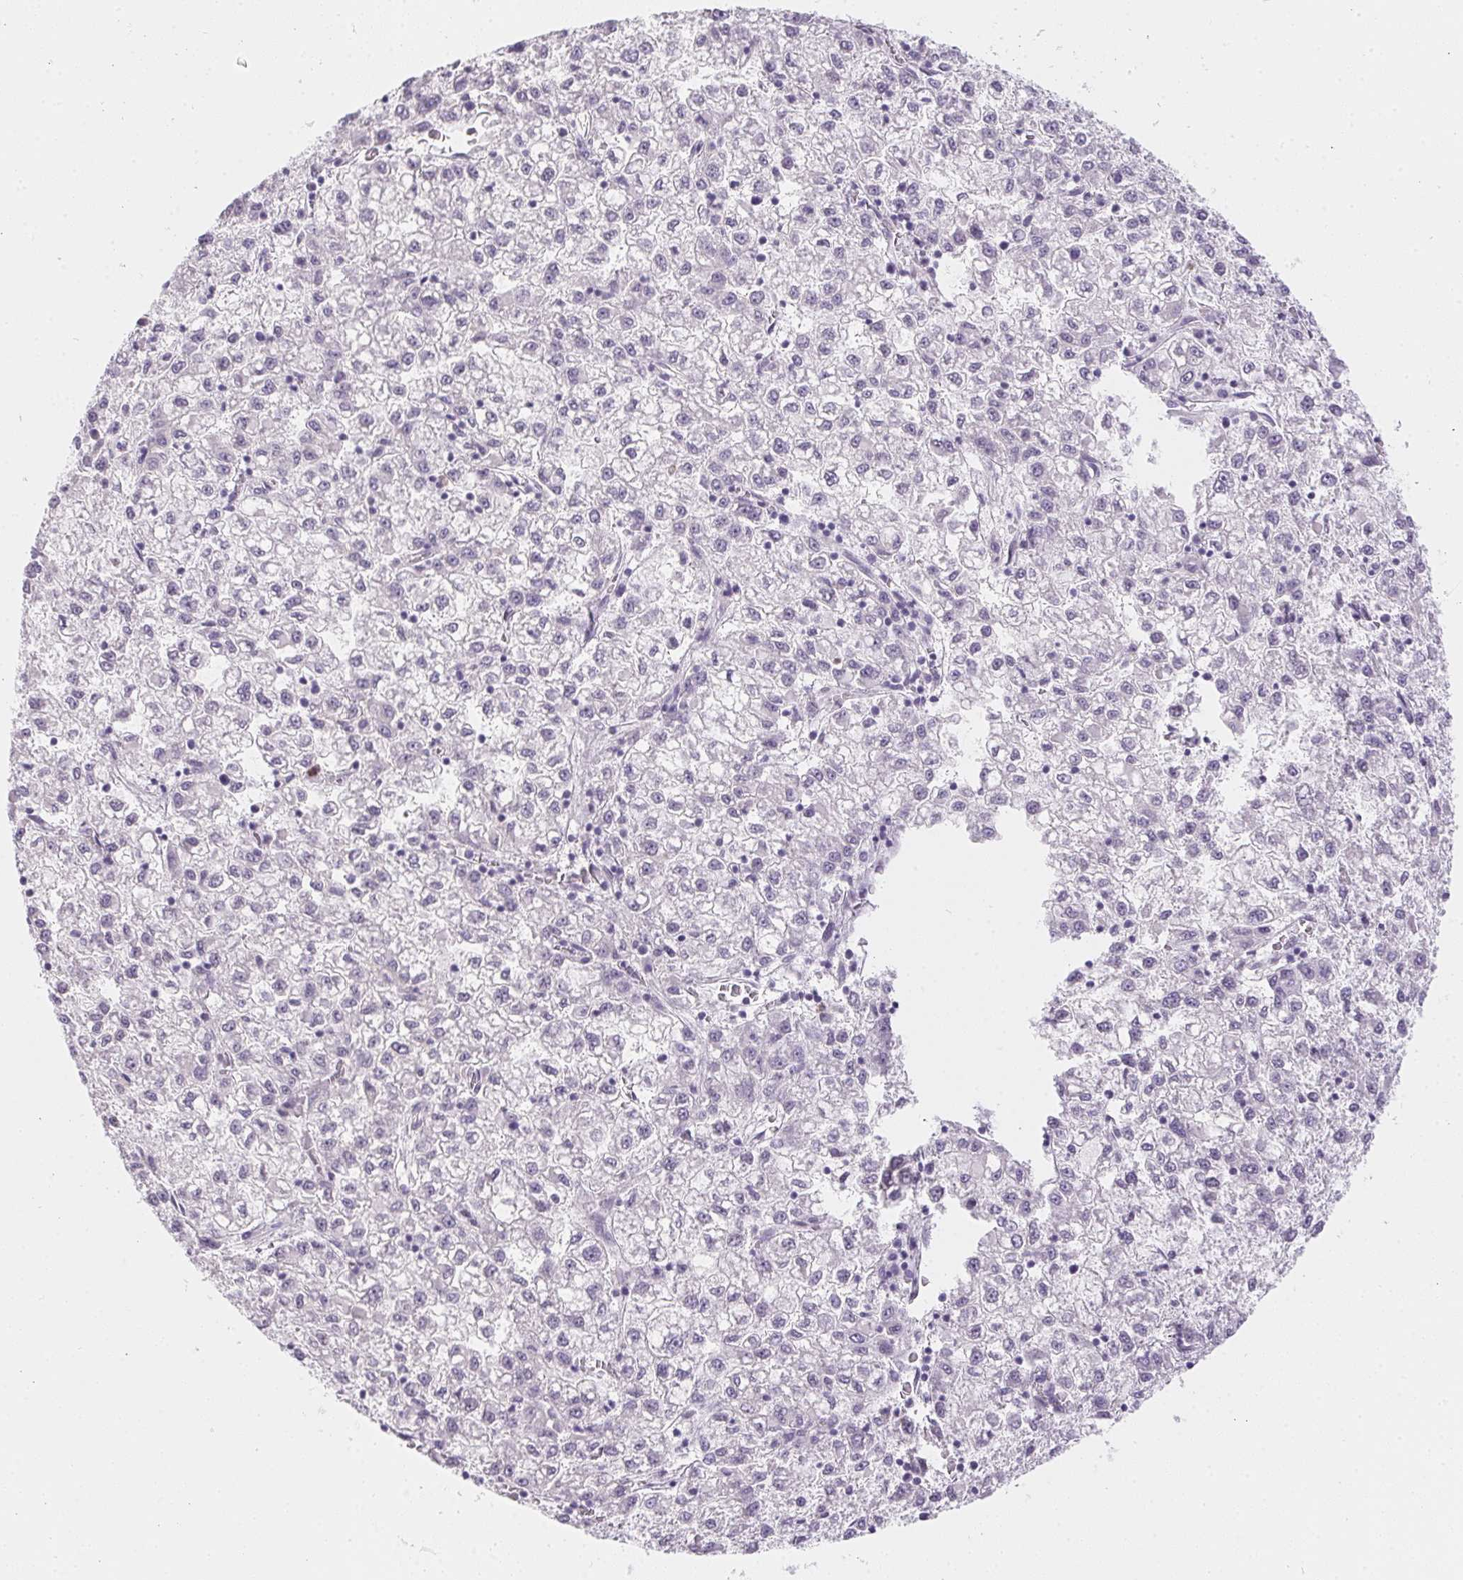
{"staining": {"intensity": "negative", "quantity": "none", "location": "none"}, "tissue": "liver cancer", "cell_type": "Tumor cells", "image_type": "cancer", "snomed": [{"axis": "morphology", "description": "Carcinoma, Hepatocellular, NOS"}, {"axis": "topography", "description": "Liver"}], "caption": "IHC micrograph of human liver hepatocellular carcinoma stained for a protein (brown), which shows no expression in tumor cells.", "gene": "MORC1", "patient": {"sex": "male", "age": 40}}